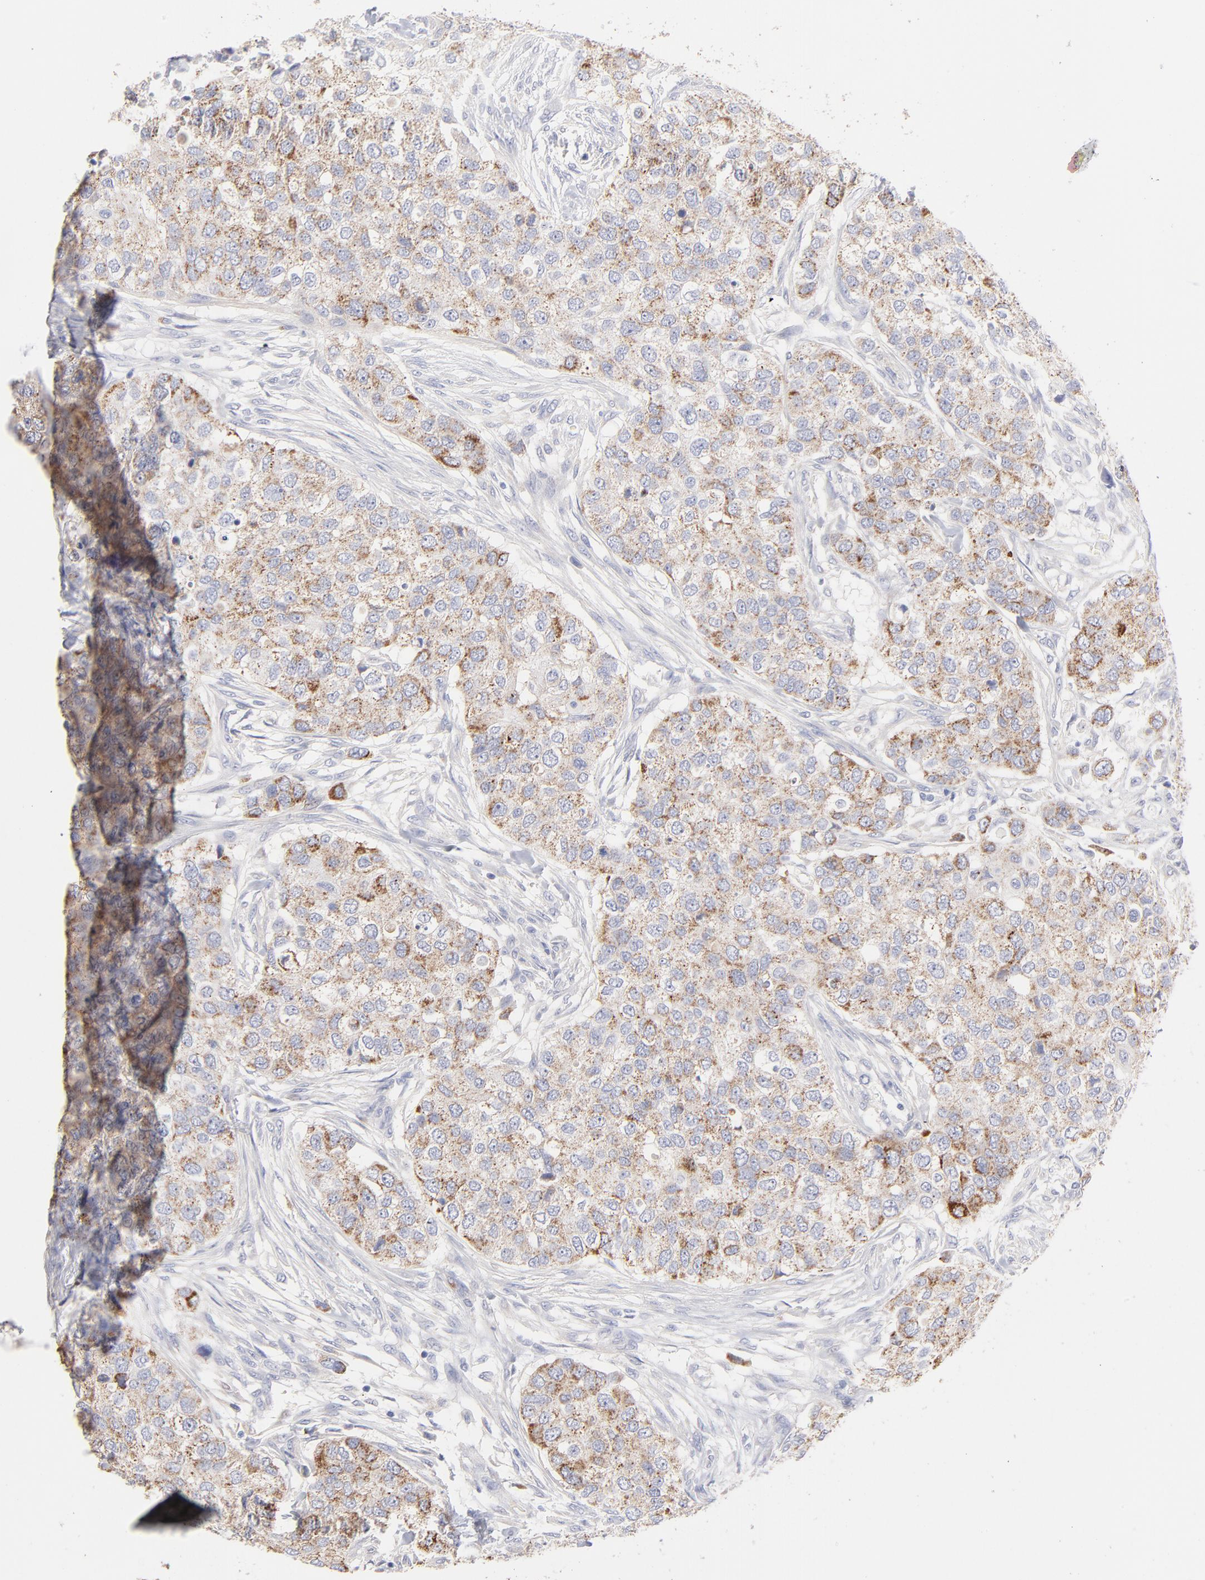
{"staining": {"intensity": "weak", "quantity": ">75%", "location": "cytoplasmic/membranous"}, "tissue": "breast cancer", "cell_type": "Tumor cells", "image_type": "cancer", "snomed": [{"axis": "morphology", "description": "Normal tissue, NOS"}, {"axis": "morphology", "description": "Duct carcinoma"}, {"axis": "topography", "description": "Breast"}], "caption": "This is a histology image of immunohistochemistry staining of breast cancer (intraductal carcinoma), which shows weak staining in the cytoplasmic/membranous of tumor cells.", "gene": "TST", "patient": {"sex": "female", "age": 49}}